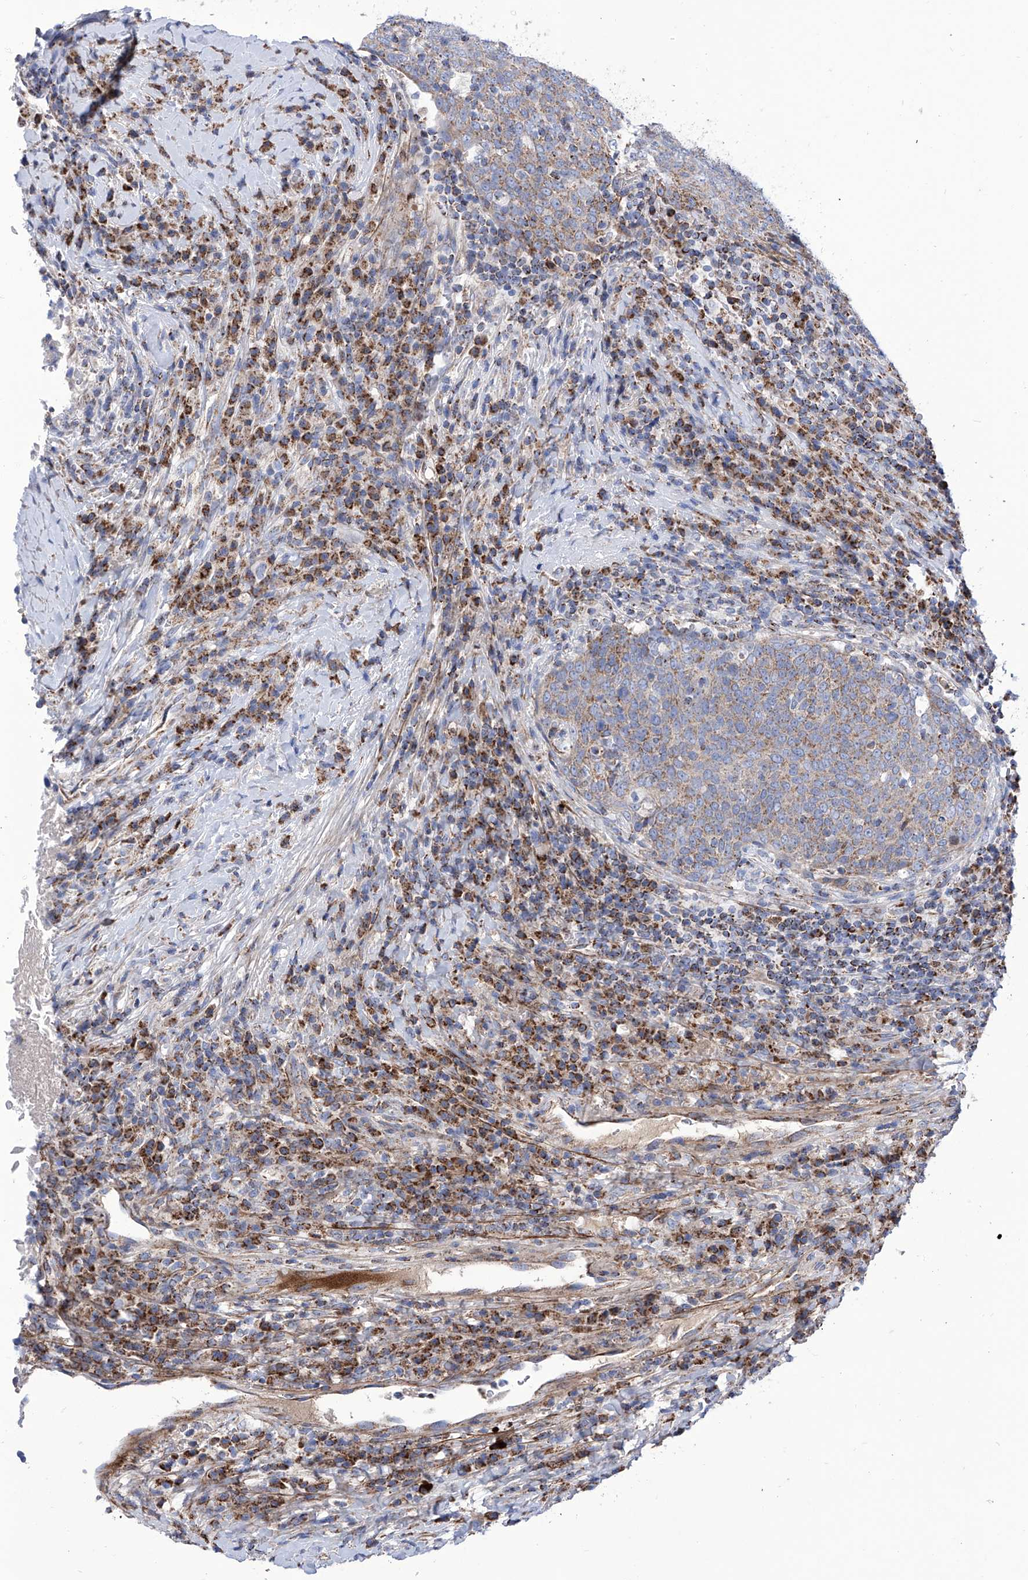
{"staining": {"intensity": "moderate", "quantity": ">75%", "location": "cytoplasmic/membranous"}, "tissue": "head and neck cancer", "cell_type": "Tumor cells", "image_type": "cancer", "snomed": [{"axis": "morphology", "description": "Squamous cell carcinoma, NOS"}, {"axis": "morphology", "description": "Squamous cell carcinoma, metastatic, NOS"}, {"axis": "topography", "description": "Lymph node"}, {"axis": "topography", "description": "Head-Neck"}], "caption": "Head and neck cancer stained with a brown dye displays moderate cytoplasmic/membranous positive expression in about >75% of tumor cells.", "gene": "SRBD1", "patient": {"sex": "male", "age": 62}}